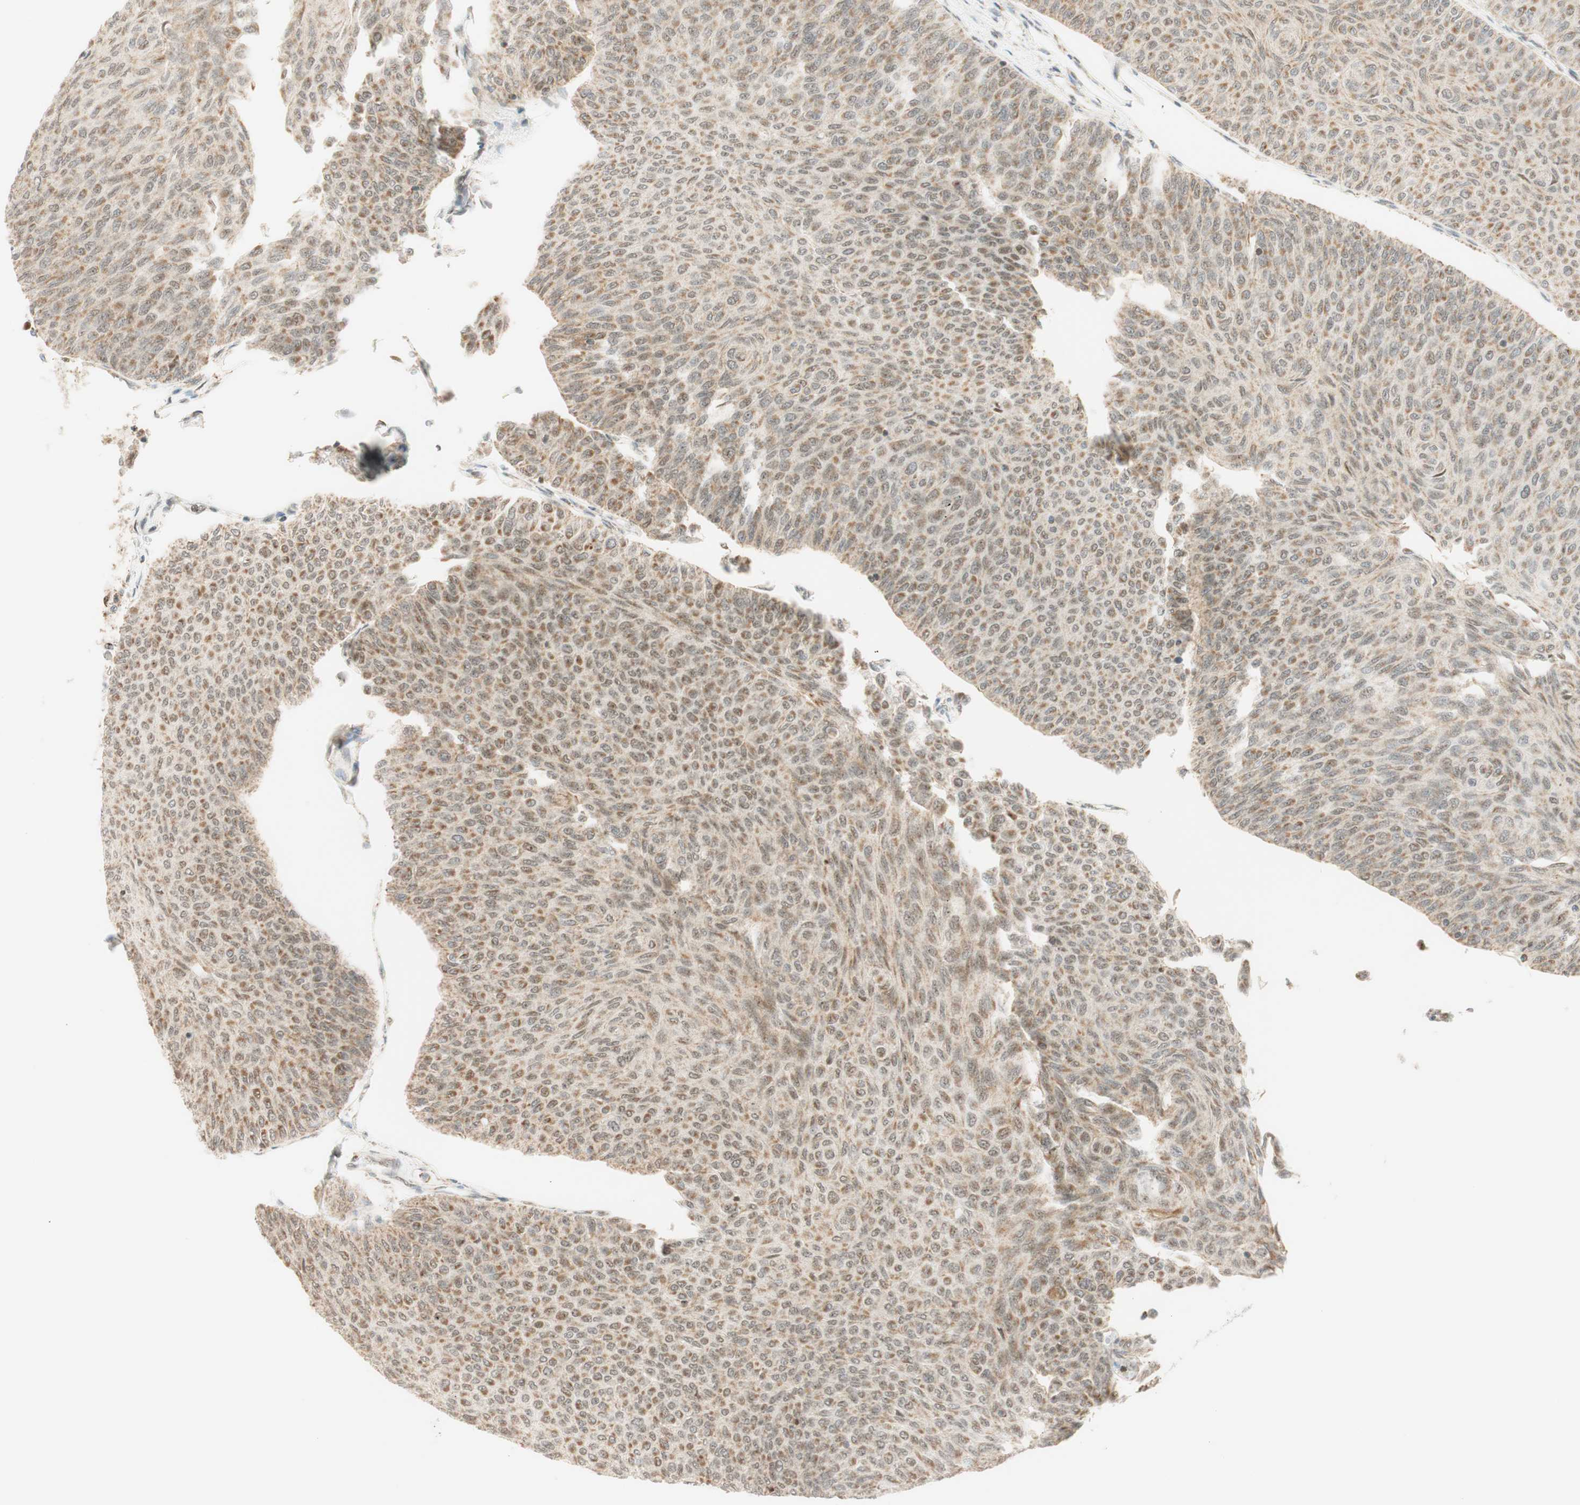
{"staining": {"intensity": "weak", "quantity": "25%-75%", "location": "cytoplasmic/membranous,nuclear"}, "tissue": "urothelial cancer", "cell_type": "Tumor cells", "image_type": "cancer", "snomed": [{"axis": "morphology", "description": "Urothelial carcinoma, Low grade"}, {"axis": "topography", "description": "Urinary bladder"}], "caption": "This micrograph displays immunohistochemistry staining of urothelial cancer, with low weak cytoplasmic/membranous and nuclear positivity in about 25%-75% of tumor cells.", "gene": "ZNF782", "patient": {"sex": "male", "age": 78}}